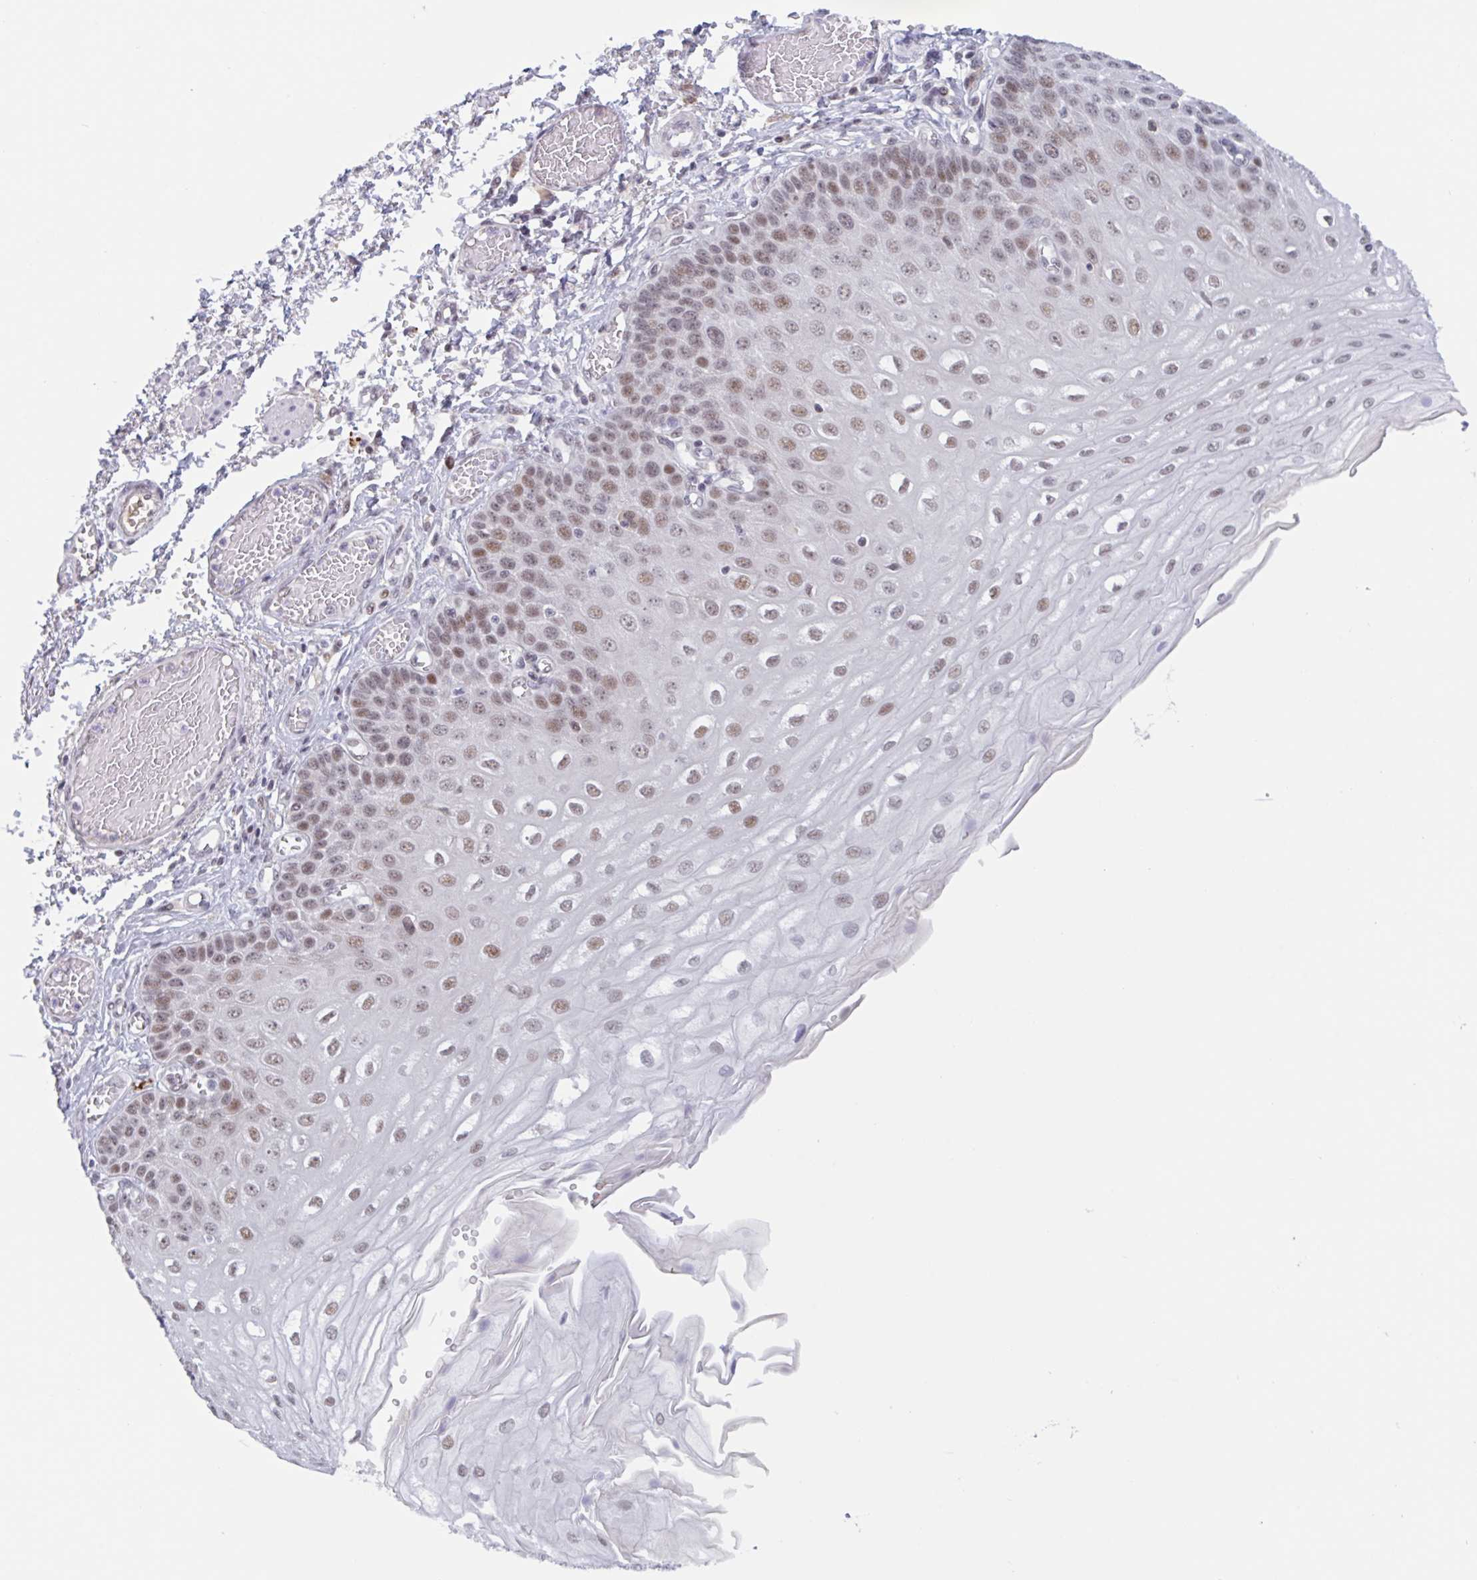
{"staining": {"intensity": "moderate", "quantity": ">75%", "location": "nuclear"}, "tissue": "esophagus", "cell_type": "Squamous epithelial cells", "image_type": "normal", "snomed": [{"axis": "morphology", "description": "Normal tissue, NOS"}, {"axis": "morphology", "description": "Adenocarcinoma, NOS"}, {"axis": "topography", "description": "Esophagus"}], "caption": "IHC of normal esophagus shows medium levels of moderate nuclear staining in approximately >75% of squamous epithelial cells.", "gene": "PLG", "patient": {"sex": "male", "age": 81}}